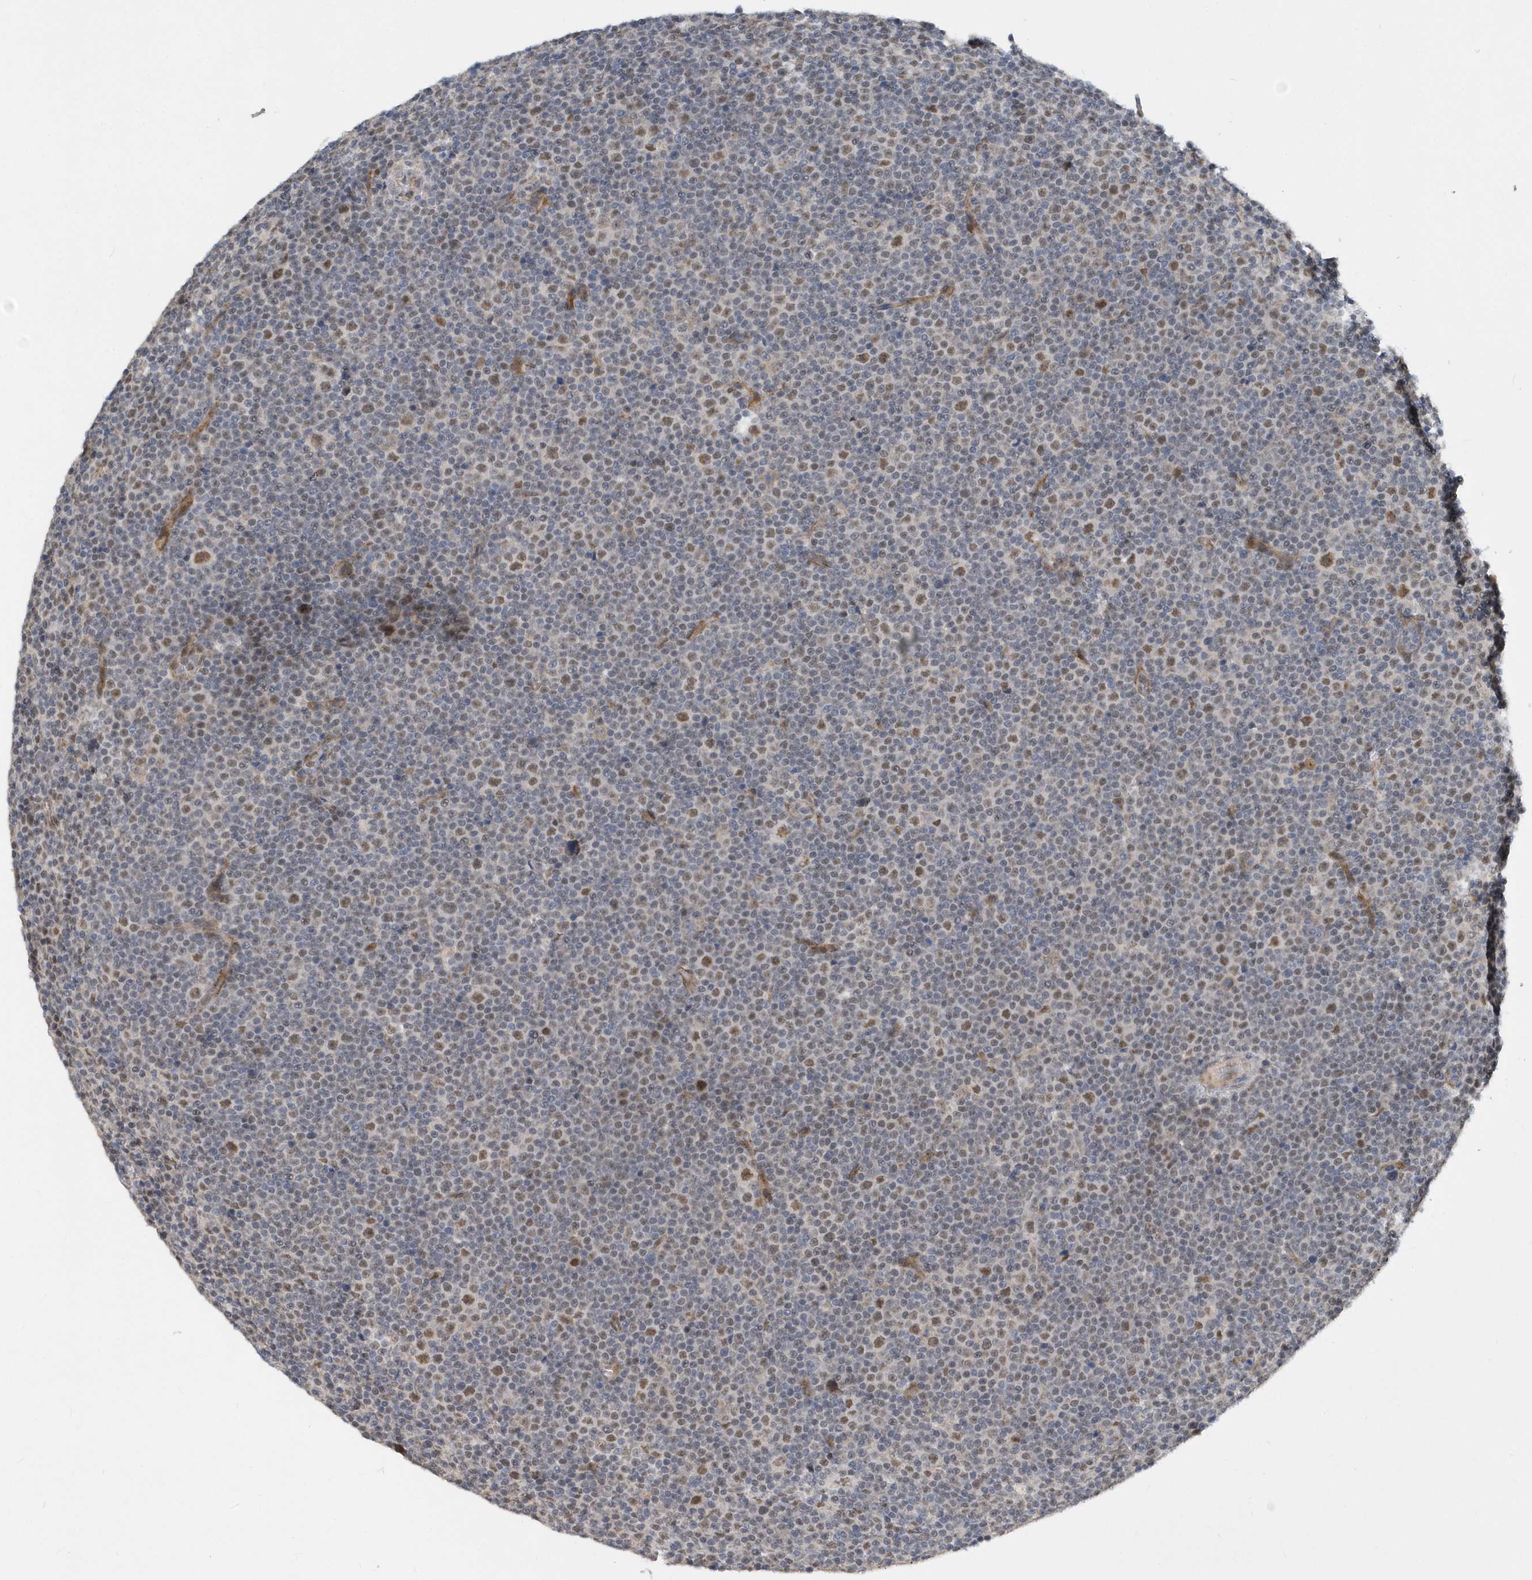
{"staining": {"intensity": "moderate", "quantity": "<25%", "location": "nuclear"}, "tissue": "lymphoma", "cell_type": "Tumor cells", "image_type": "cancer", "snomed": [{"axis": "morphology", "description": "Malignant lymphoma, non-Hodgkin's type, Low grade"}, {"axis": "topography", "description": "Lymph node"}], "caption": "Protein staining by immunohistochemistry (IHC) reveals moderate nuclear expression in approximately <25% of tumor cells in malignant lymphoma, non-Hodgkin's type (low-grade).", "gene": "FAM217A", "patient": {"sex": "female", "age": 67}}